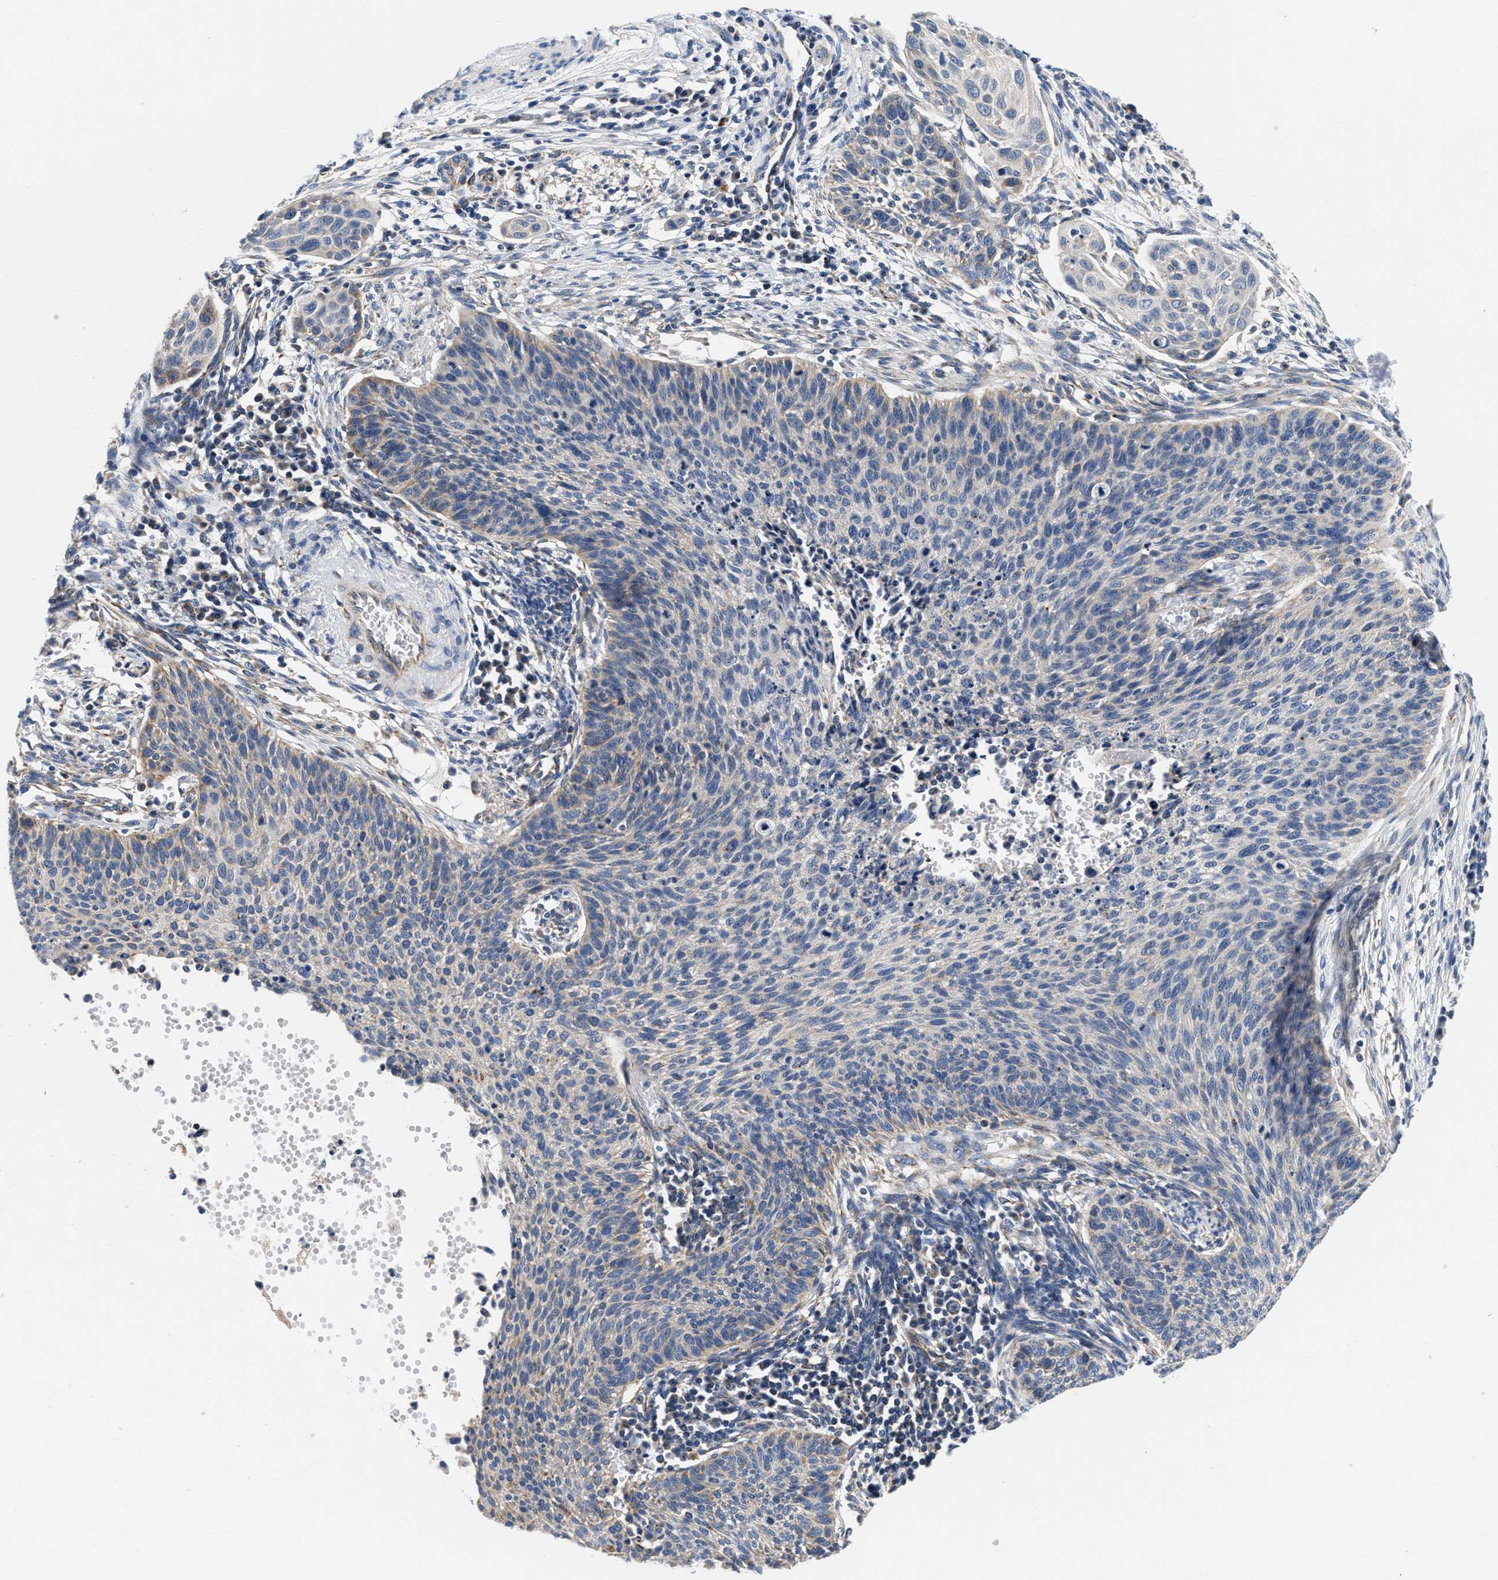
{"staining": {"intensity": "negative", "quantity": "none", "location": "none"}, "tissue": "cervical cancer", "cell_type": "Tumor cells", "image_type": "cancer", "snomed": [{"axis": "morphology", "description": "Squamous cell carcinoma, NOS"}, {"axis": "topography", "description": "Cervix"}], "caption": "Immunohistochemical staining of human cervical cancer demonstrates no significant staining in tumor cells. (Brightfield microscopy of DAB (3,3'-diaminobenzidine) immunohistochemistry (IHC) at high magnification).", "gene": "PDP1", "patient": {"sex": "female", "age": 70}}